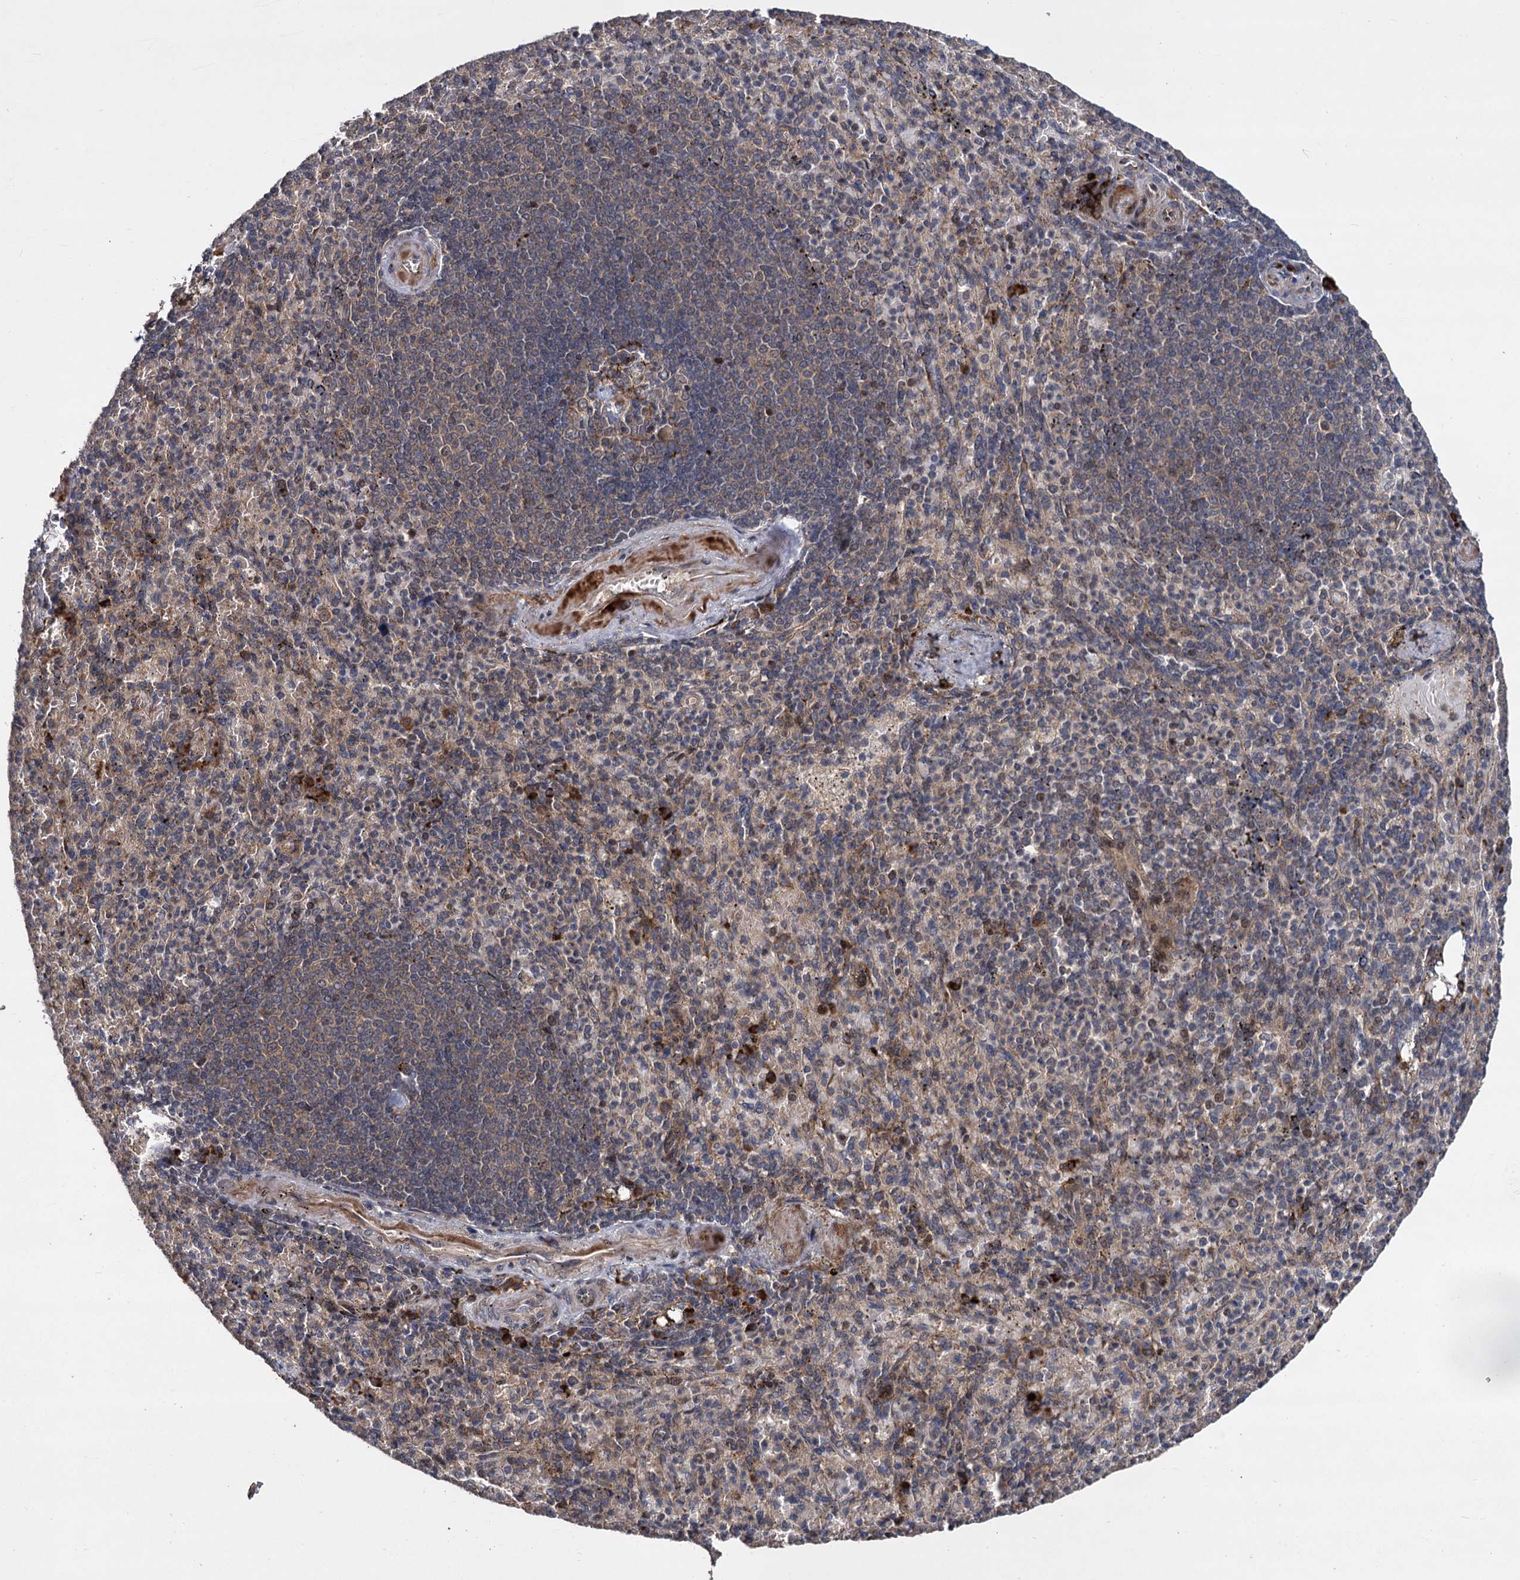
{"staining": {"intensity": "moderate", "quantity": "<25%", "location": "cytoplasmic/membranous"}, "tissue": "spleen", "cell_type": "Cells in red pulp", "image_type": "normal", "snomed": [{"axis": "morphology", "description": "Normal tissue, NOS"}, {"axis": "topography", "description": "Spleen"}], "caption": "Spleen stained with immunohistochemistry (IHC) reveals moderate cytoplasmic/membranous staining in approximately <25% of cells in red pulp. (DAB (3,3'-diaminobenzidine) IHC with brightfield microscopy, high magnification).", "gene": "INPPL1", "patient": {"sex": "female", "age": 74}}